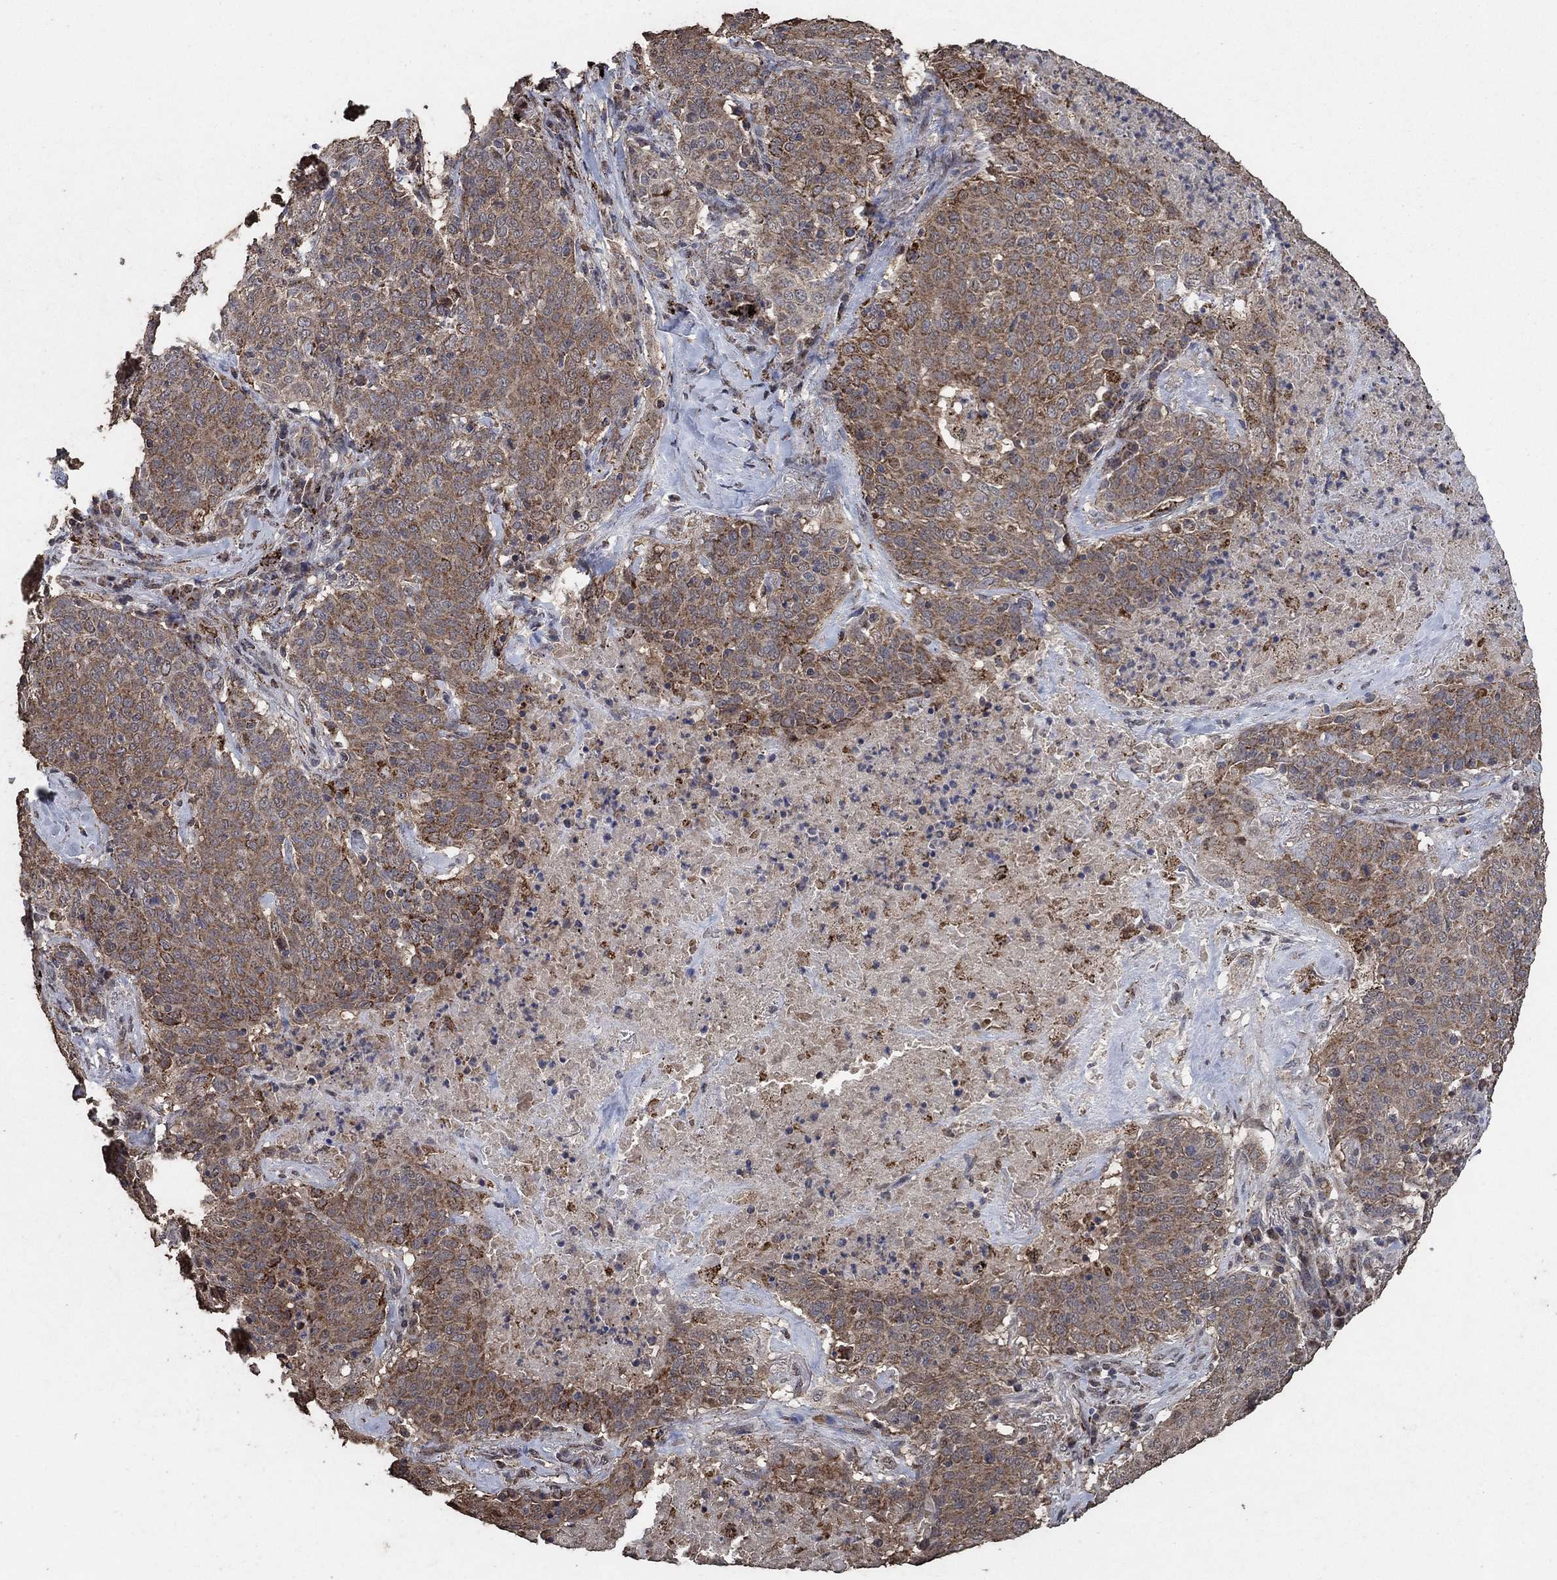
{"staining": {"intensity": "strong", "quantity": "<25%", "location": "cytoplasmic/membranous"}, "tissue": "lung cancer", "cell_type": "Tumor cells", "image_type": "cancer", "snomed": [{"axis": "morphology", "description": "Squamous cell carcinoma, NOS"}, {"axis": "topography", "description": "Lung"}], "caption": "Immunohistochemistry of human lung cancer (squamous cell carcinoma) displays medium levels of strong cytoplasmic/membranous staining in about <25% of tumor cells.", "gene": "MRPS24", "patient": {"sex": "male", "age": 82}}